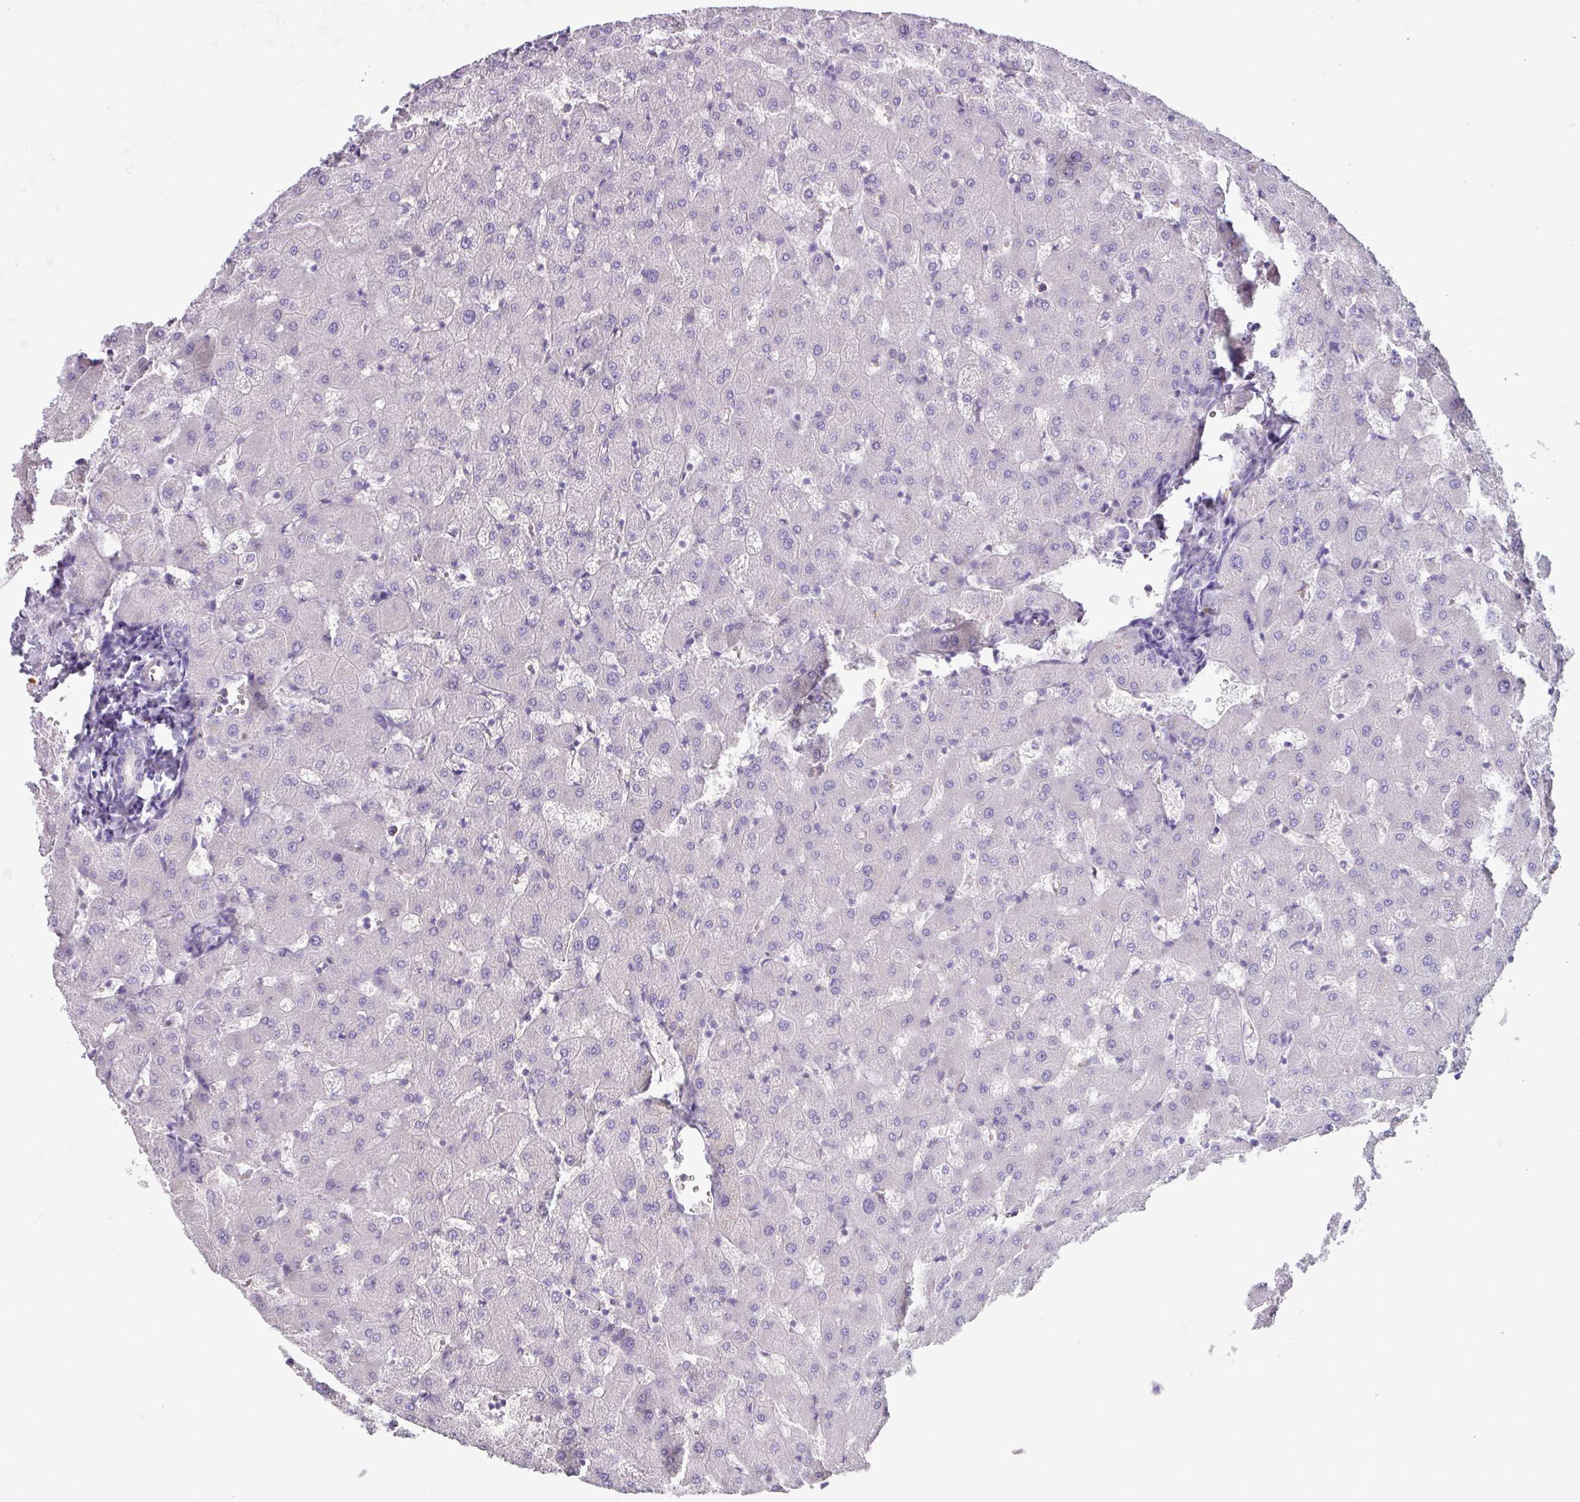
{"staining": {"intensity": "negative", "quantity": "none", "location": "none"}, "tissue": "liver", "cell_type": "Cholangiocytes", "image_type": "normal", "snomed": [{"axis": "morphology", "description": "Normal tissue, NOS"}, {"axis": "topography", "description": "Liver"}], "caption": "The image exhibits no significant positivity in cholangiocytes of liver.", "gene": "ADGRE1", "patient": {"sex": "female", "age": 63}}